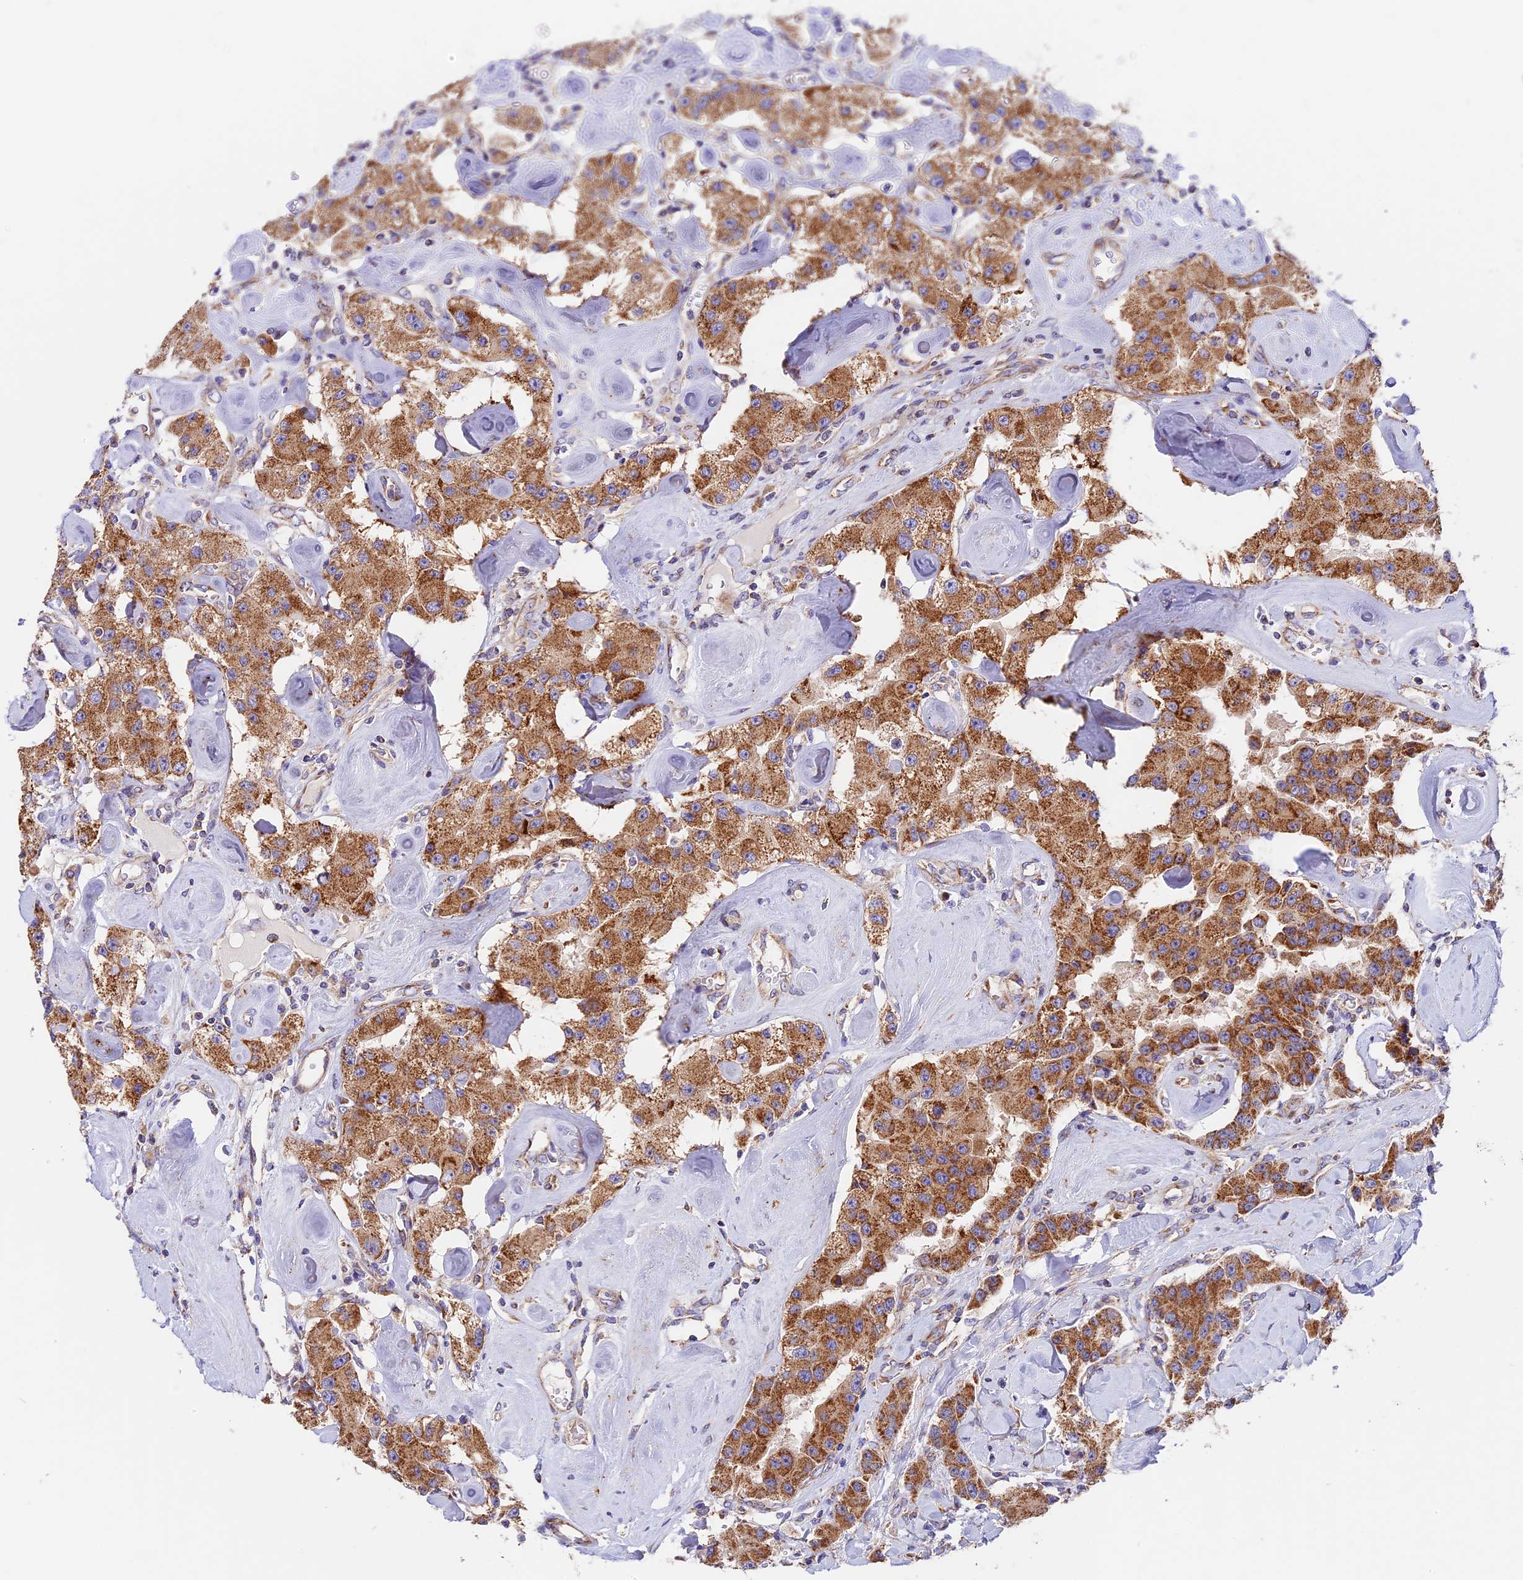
{"staining": {"intensity": "moderate", "quantity": ">75%", "location": "cytoplasmic/membranous"}, "tissue": "carcinoid", "cell_type": "Tumor cells", "image_type": "cancer", "snomed": [{"axis": "morphology", "description": "Carcinoid, malignant, NOS"}, {"axis": "topography", "description": "Pancreas"}], "caption": "Carcinoid stained for a protein (brown) displays moderate cytoplasmic/membranous positive staining in approximately >75% of tumor cells.", "gene": "MRAS", "patient": {"sex": "male", "age": 41}}